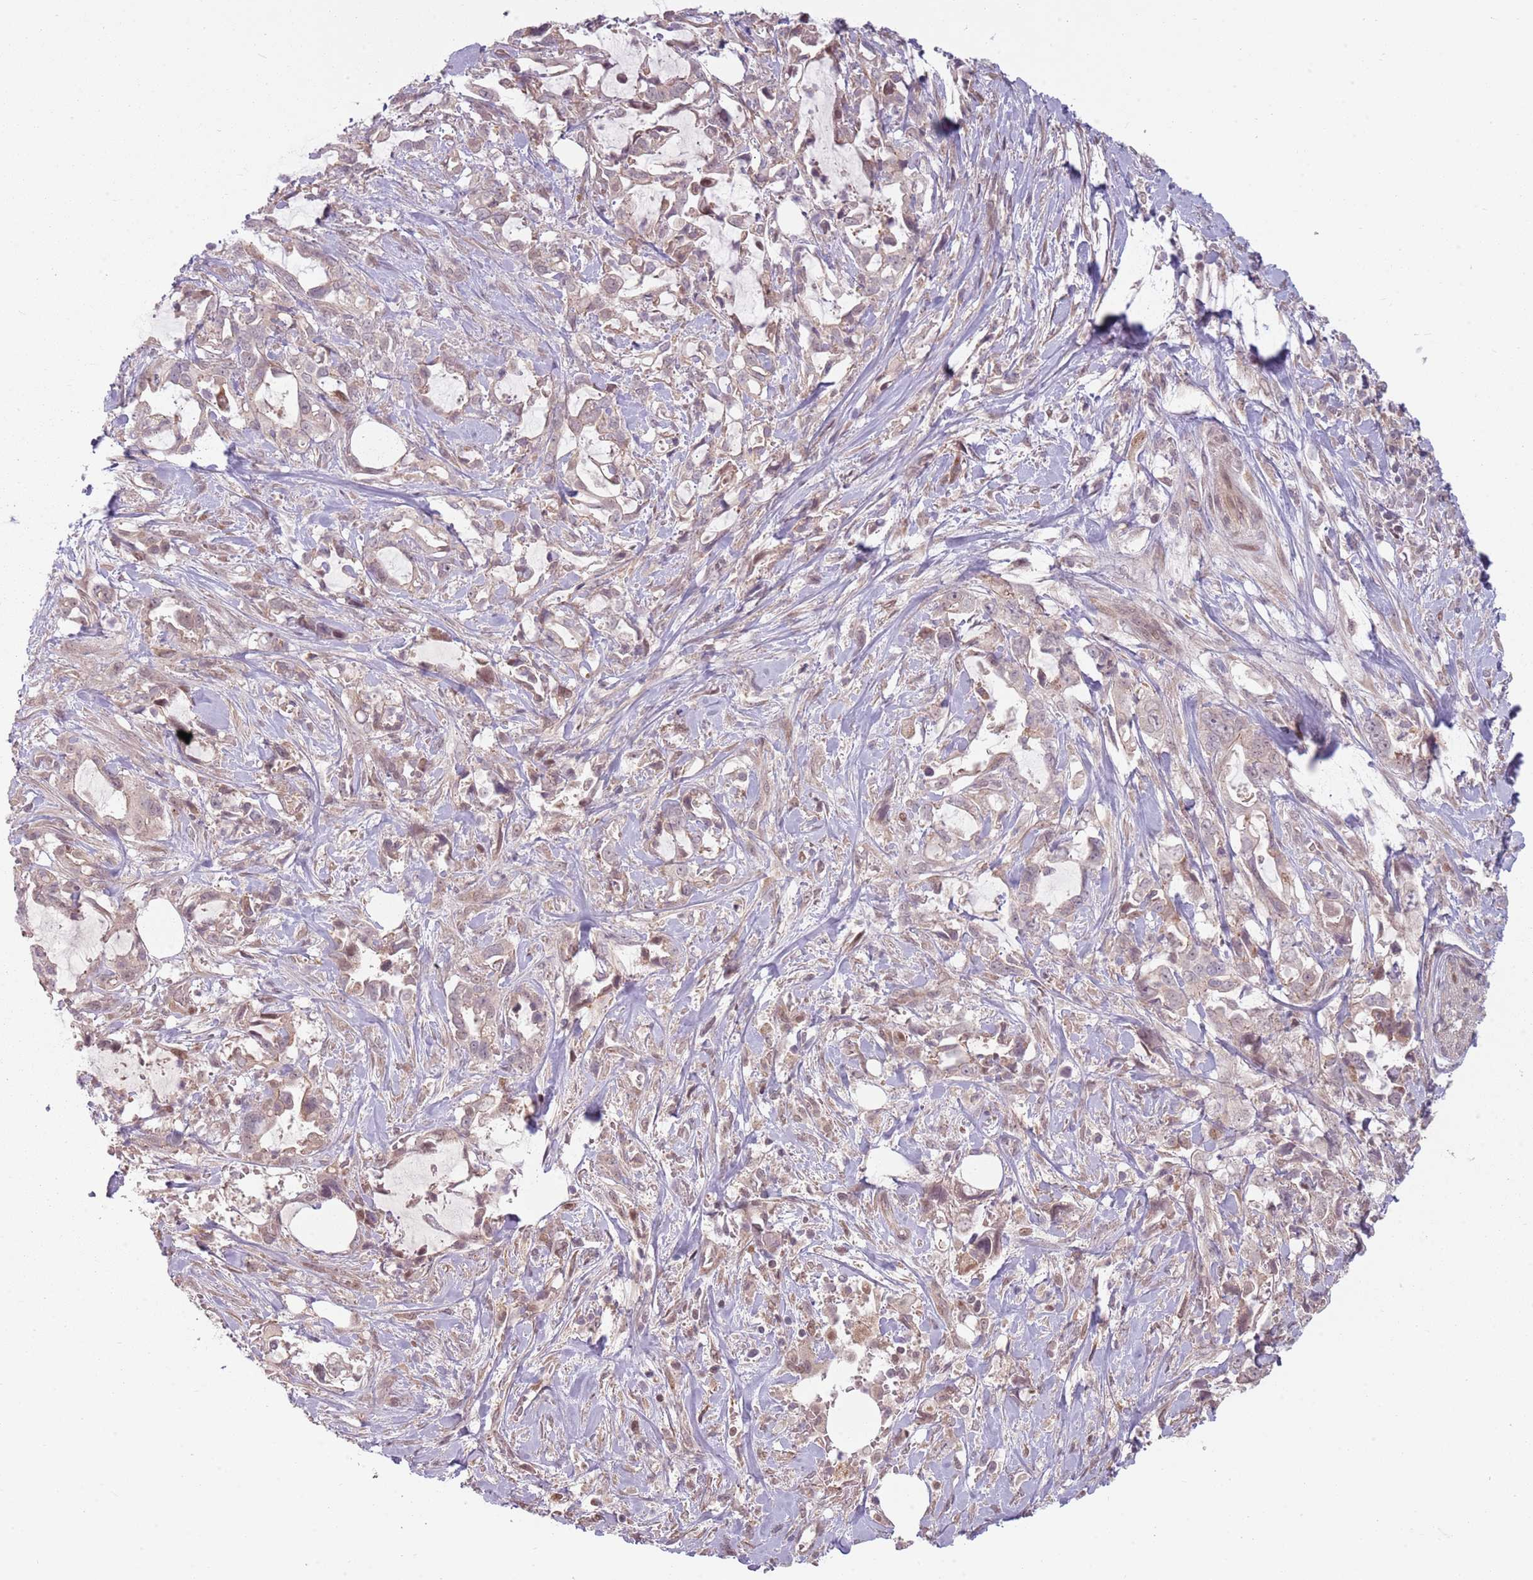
{"staining": {"intensity": "weak", "quantity": "<25%", "location": "cytoplasmic/membranous"}, "tissue": "pancreatic cancer", "cell_type": "Tumor cells", "image_type": "cancer", "snomed": [{"axis": "morphology", "description": "Adenocarcinoma, NOS"}, {"axis": "topography", "description": "Pancreas"}], "caption": "A photomicrograph of pancreatic adenocarcinoma stained for a protein shows no brown staining in tumor cells.", "gene": "ADGRG1", "patient": {"sex": "female", "age": 61}}